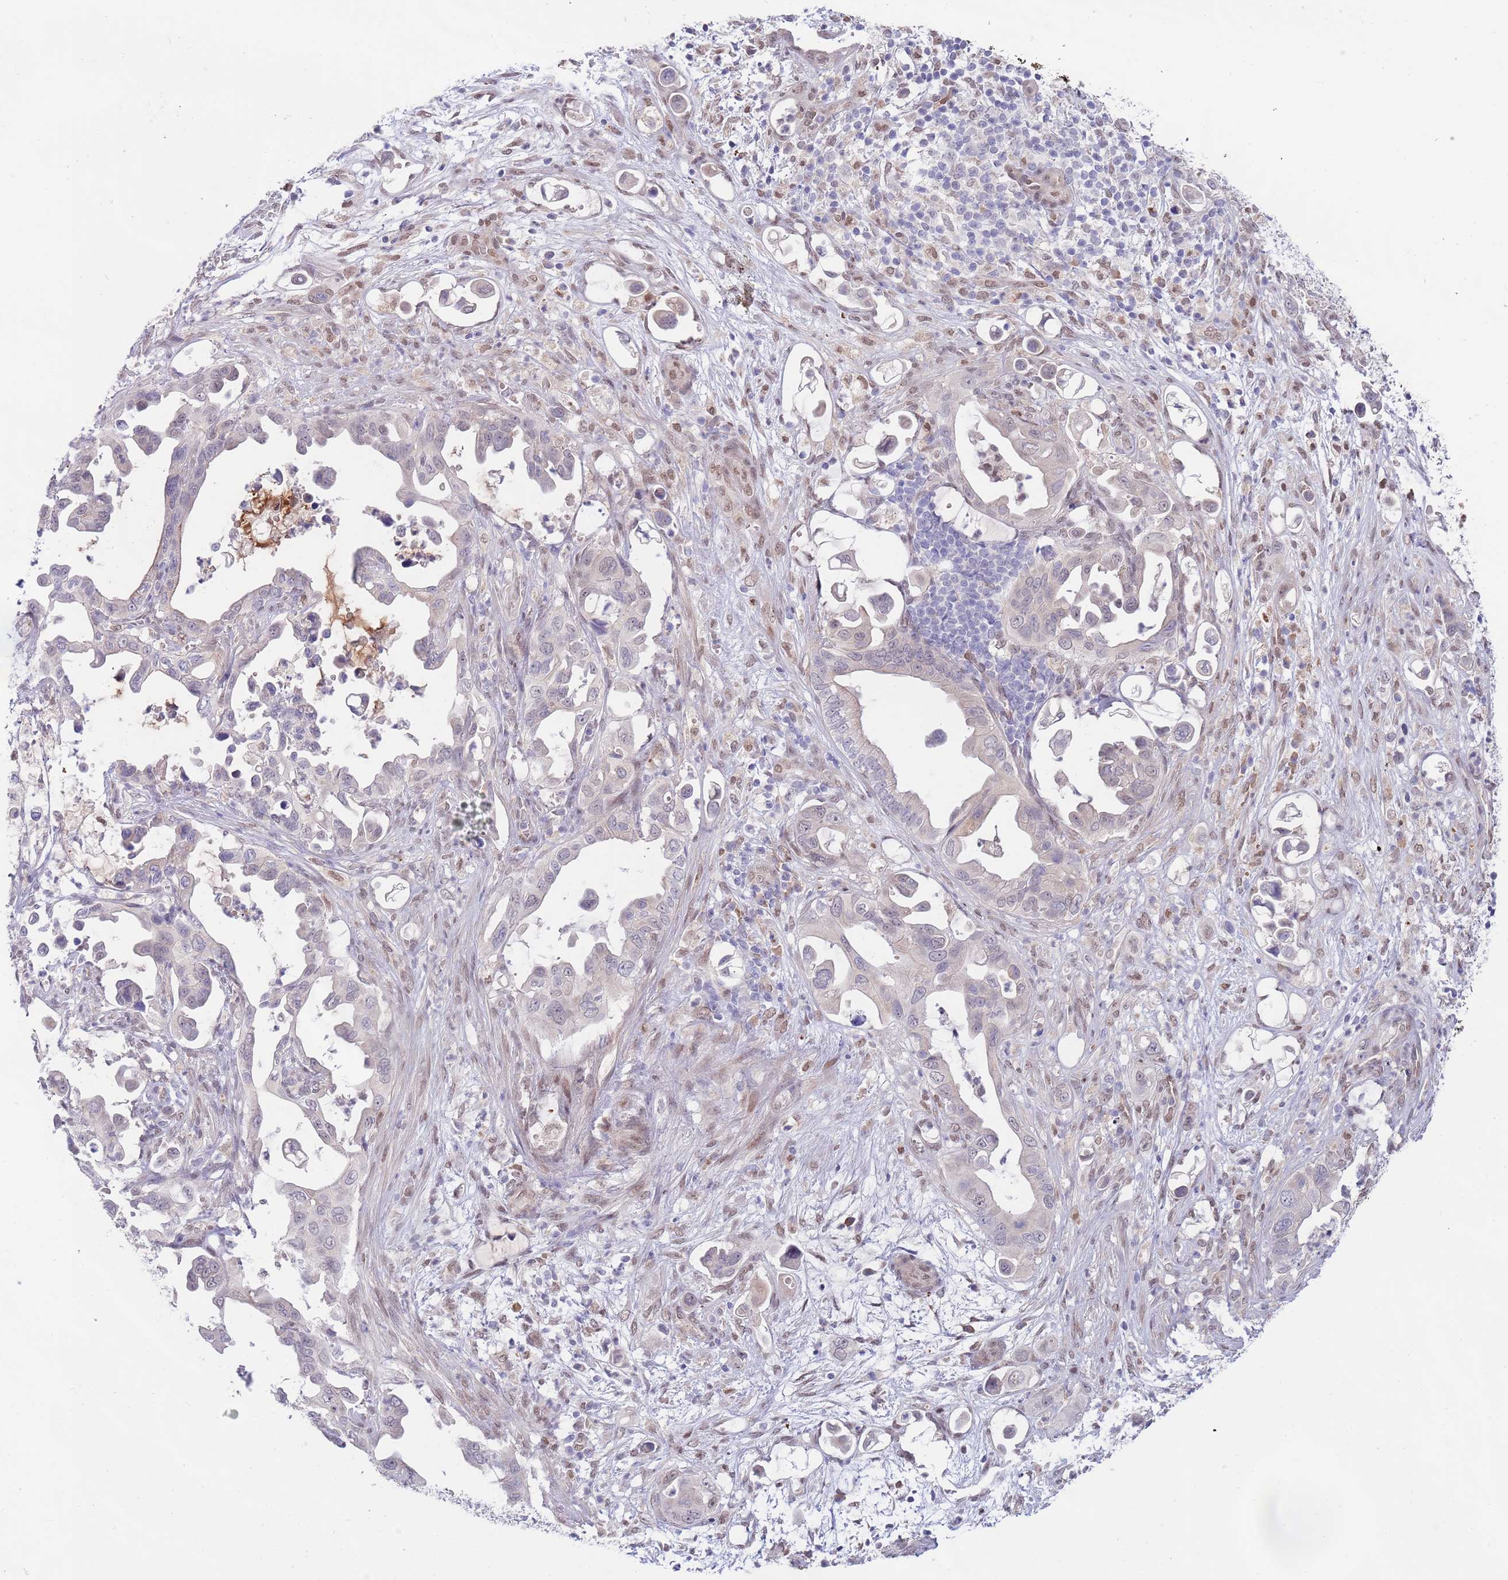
{"staining": {"intensity": "negative", "quantity": "none", "location": "none"}, "tissue": "pancreatic cancer", "cell_type": "Tumor cells", "image_type": "cancer", "snomed": [{"axis": "morphology", "description": "Adenocarcinoma, NOS"}, {"axis": "topography", "description": "Pancreas"}], "caption": "Immunohistochemistry of adenocarcinoma (pancreatic) demonstrates no staining in tumor cells.", "gene": "NLRP6", "patient": {"sex": "male", "age": 61}}